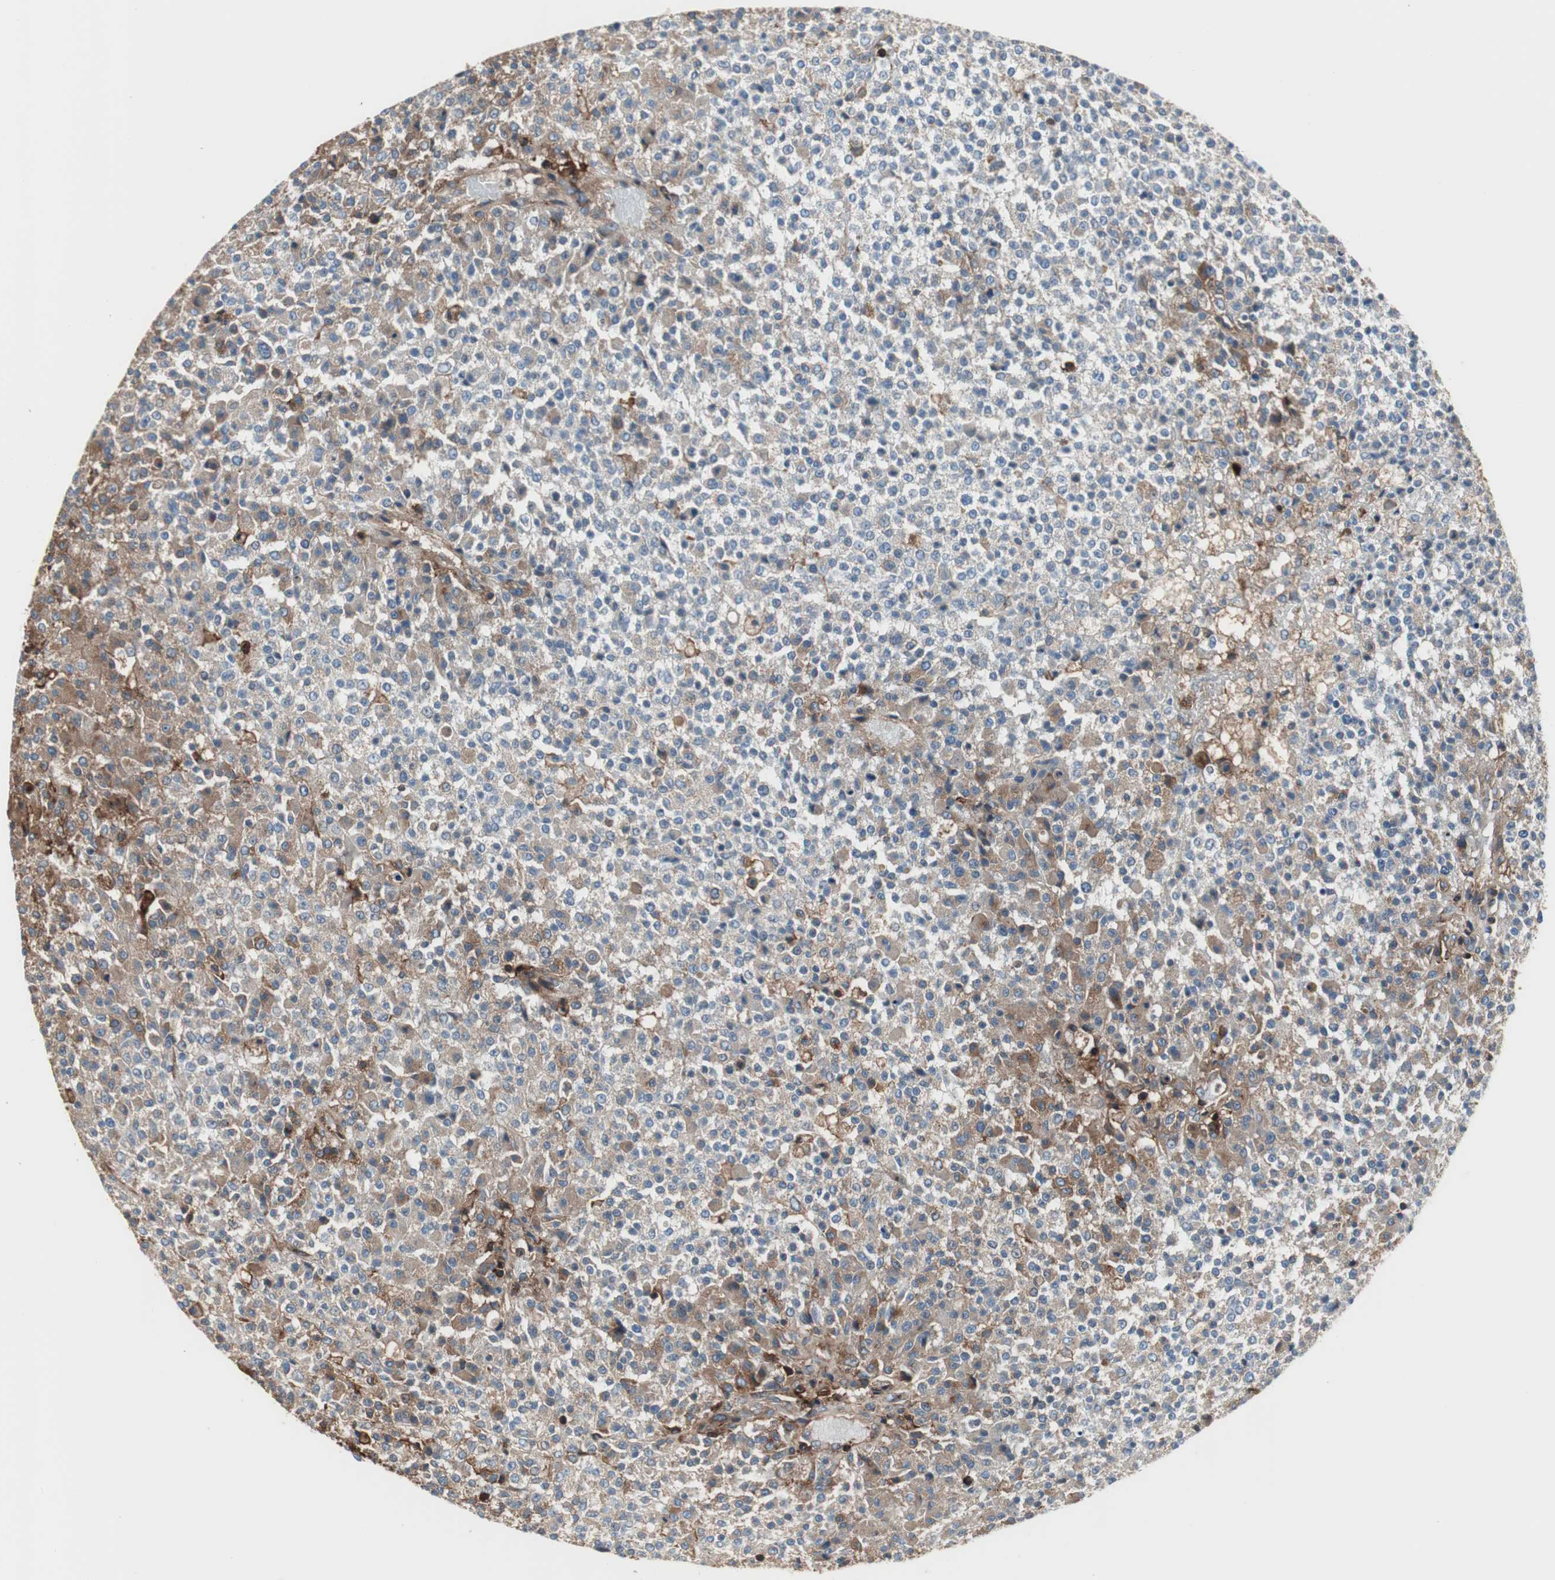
{"staining": {"intensity": "weak", "quantity": "25%-75%", "location": "cytoplasmic/membranous"}, "tissue": "testis cancer", "cell_type": "Tumor cells", "image_type": "cancer", "snomed": [{"axis": "morphology", "description": "Seminoma, NOS"}, {"axis": "topography", "description": "Testis"}], "caption": "Weak cytoplasmic/membranous protein staining is appreciated in approximately 25%-75% of tumor cells in testis seminoma. The protein is stained brown, and the nuclei are stained in blue (DAB (3,3'-diaminobenzidine) IHC with brightfield microscopy, high magnification).", "gene": "B2M", "patient": {"sex": "male", "age": 59}}